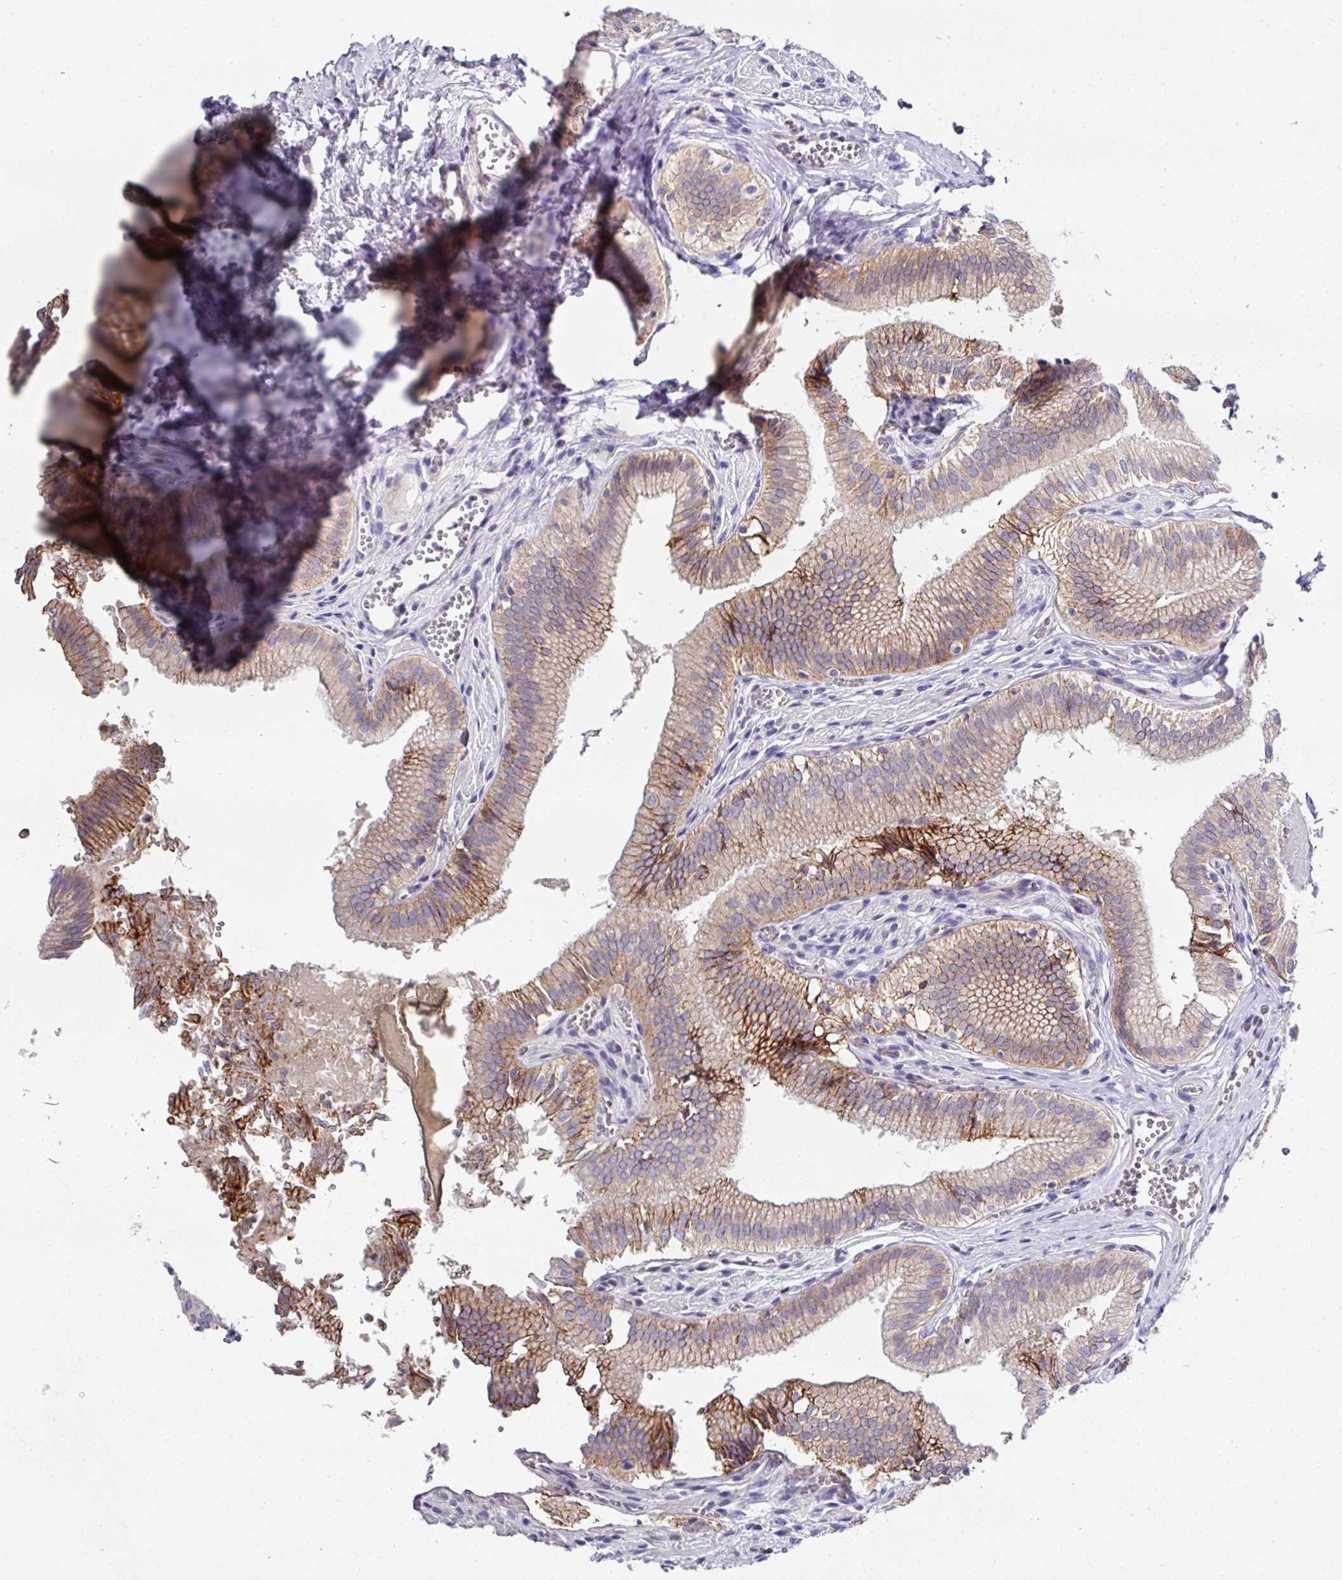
{"staining": {"intensity": "strong", "quantity": "25%-75%", "location": "cytoplasmic/membranous"}, "tissue": "gallbladder", "cell_type": "Glandular cells", "image_type": "normal", "snomed": [{"axis": "morphology", "description": "Normal tissue, NOS"}, {"axis": "topography", "description": "Gallbladder"}, {"axis": "topography", "description": "Peripheral nerve tissue"}], "caption": "Immunohistochemical staining of unremarkable gallbladder reveals 25%-75% levels of strong cytoplasmic/membranous protein staining in approximately 25%-75% of glandular cells. Nuclei are stained in blue.", "gene": "CLDN1", "patient": {"sex": "male", "age": 17}}